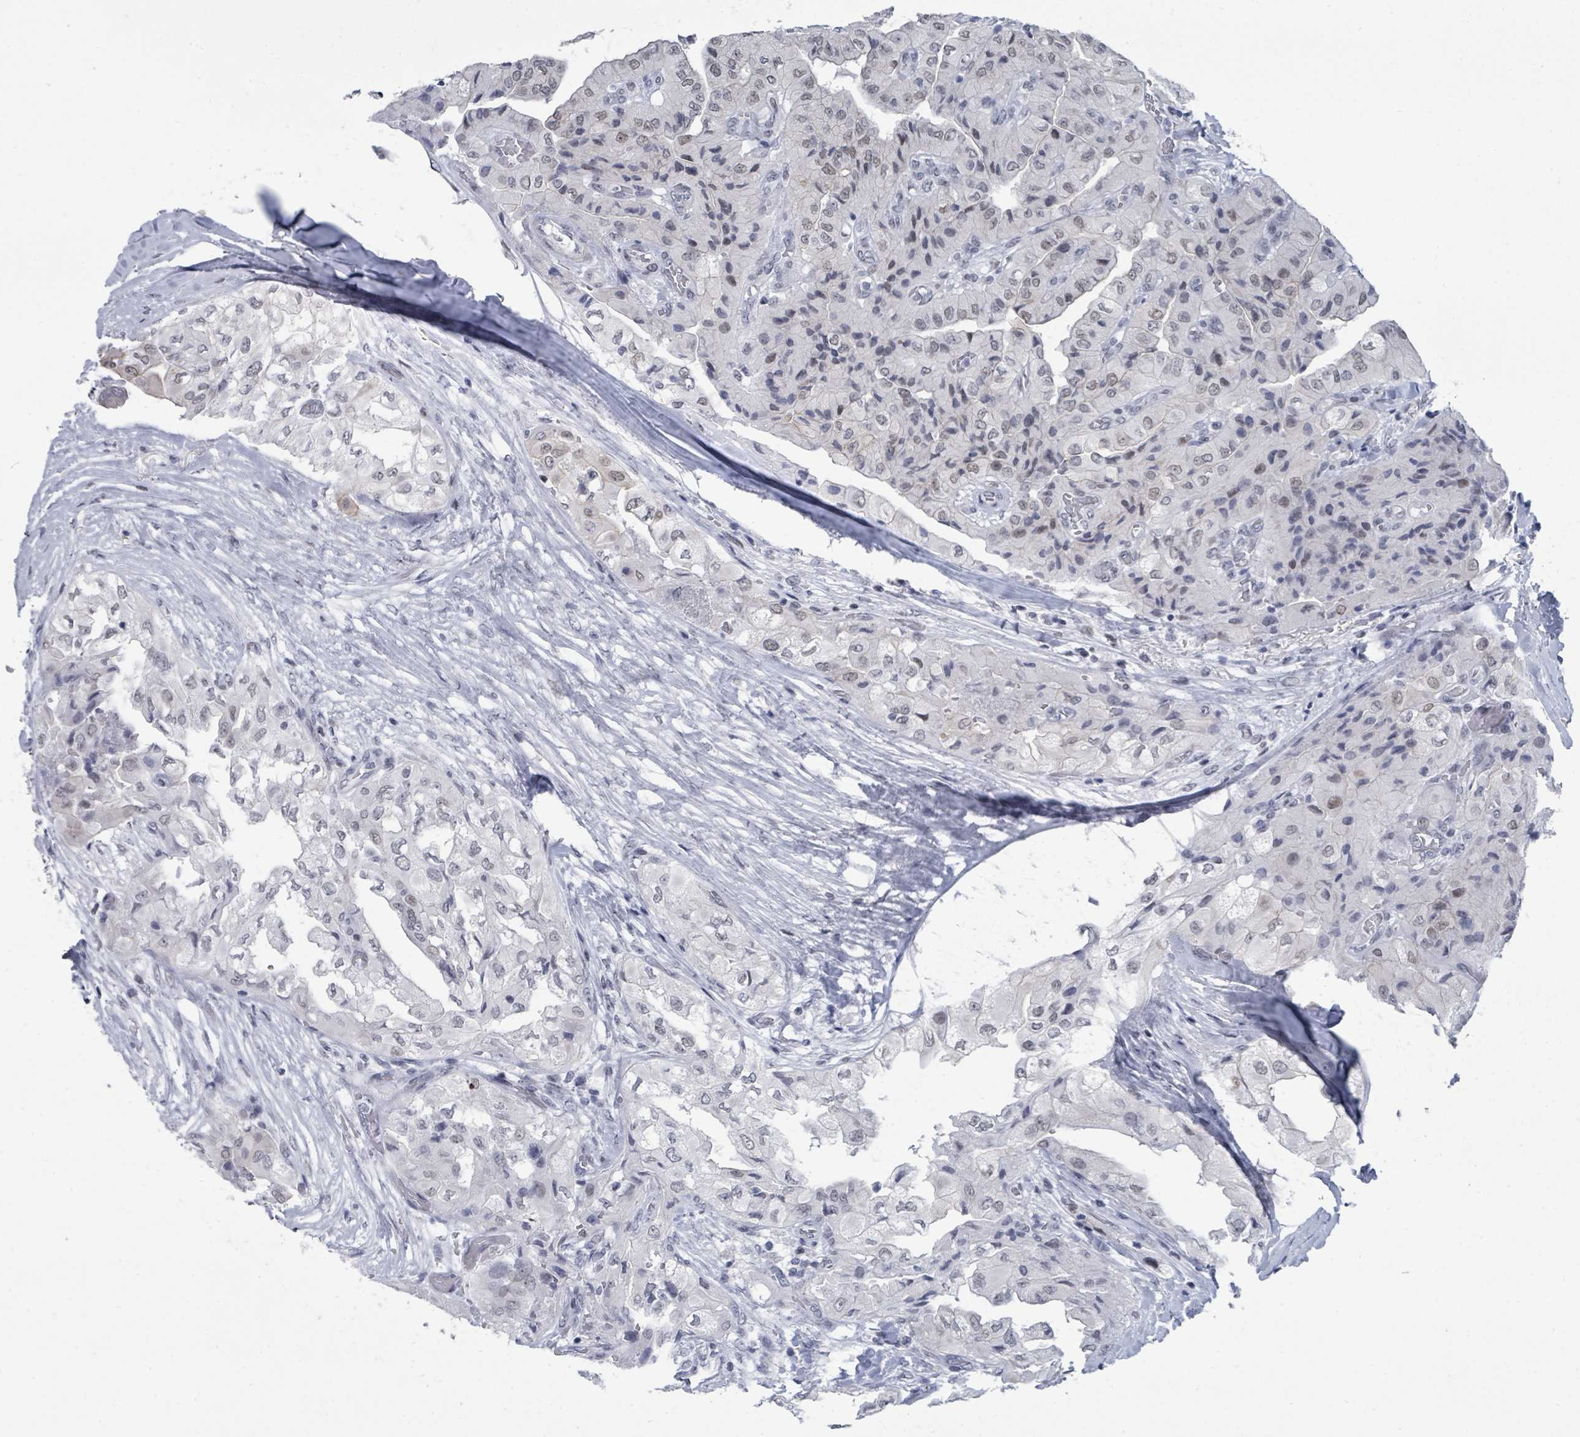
{"staining": {"intensity": "weak", "quantity": "25%-75%", "location": "nuclear"}, "tissue": "head and neck cancer", "cell_type": "Tumor cells", "image_type": "cancer", "snomed": [{"axis": "morphology", "description": "Adenocarcinoma, NOS"}, {"axis": "topography", "description": "Head-Neck"}], "caption": "Head and neck adenocarcinoma stained for a protein (brown) shows weak nuclear positive staining in about 25%-75% of tumor cells.", "gene": "CT45A5", "patient": {"sex": "male", "age": 66}}